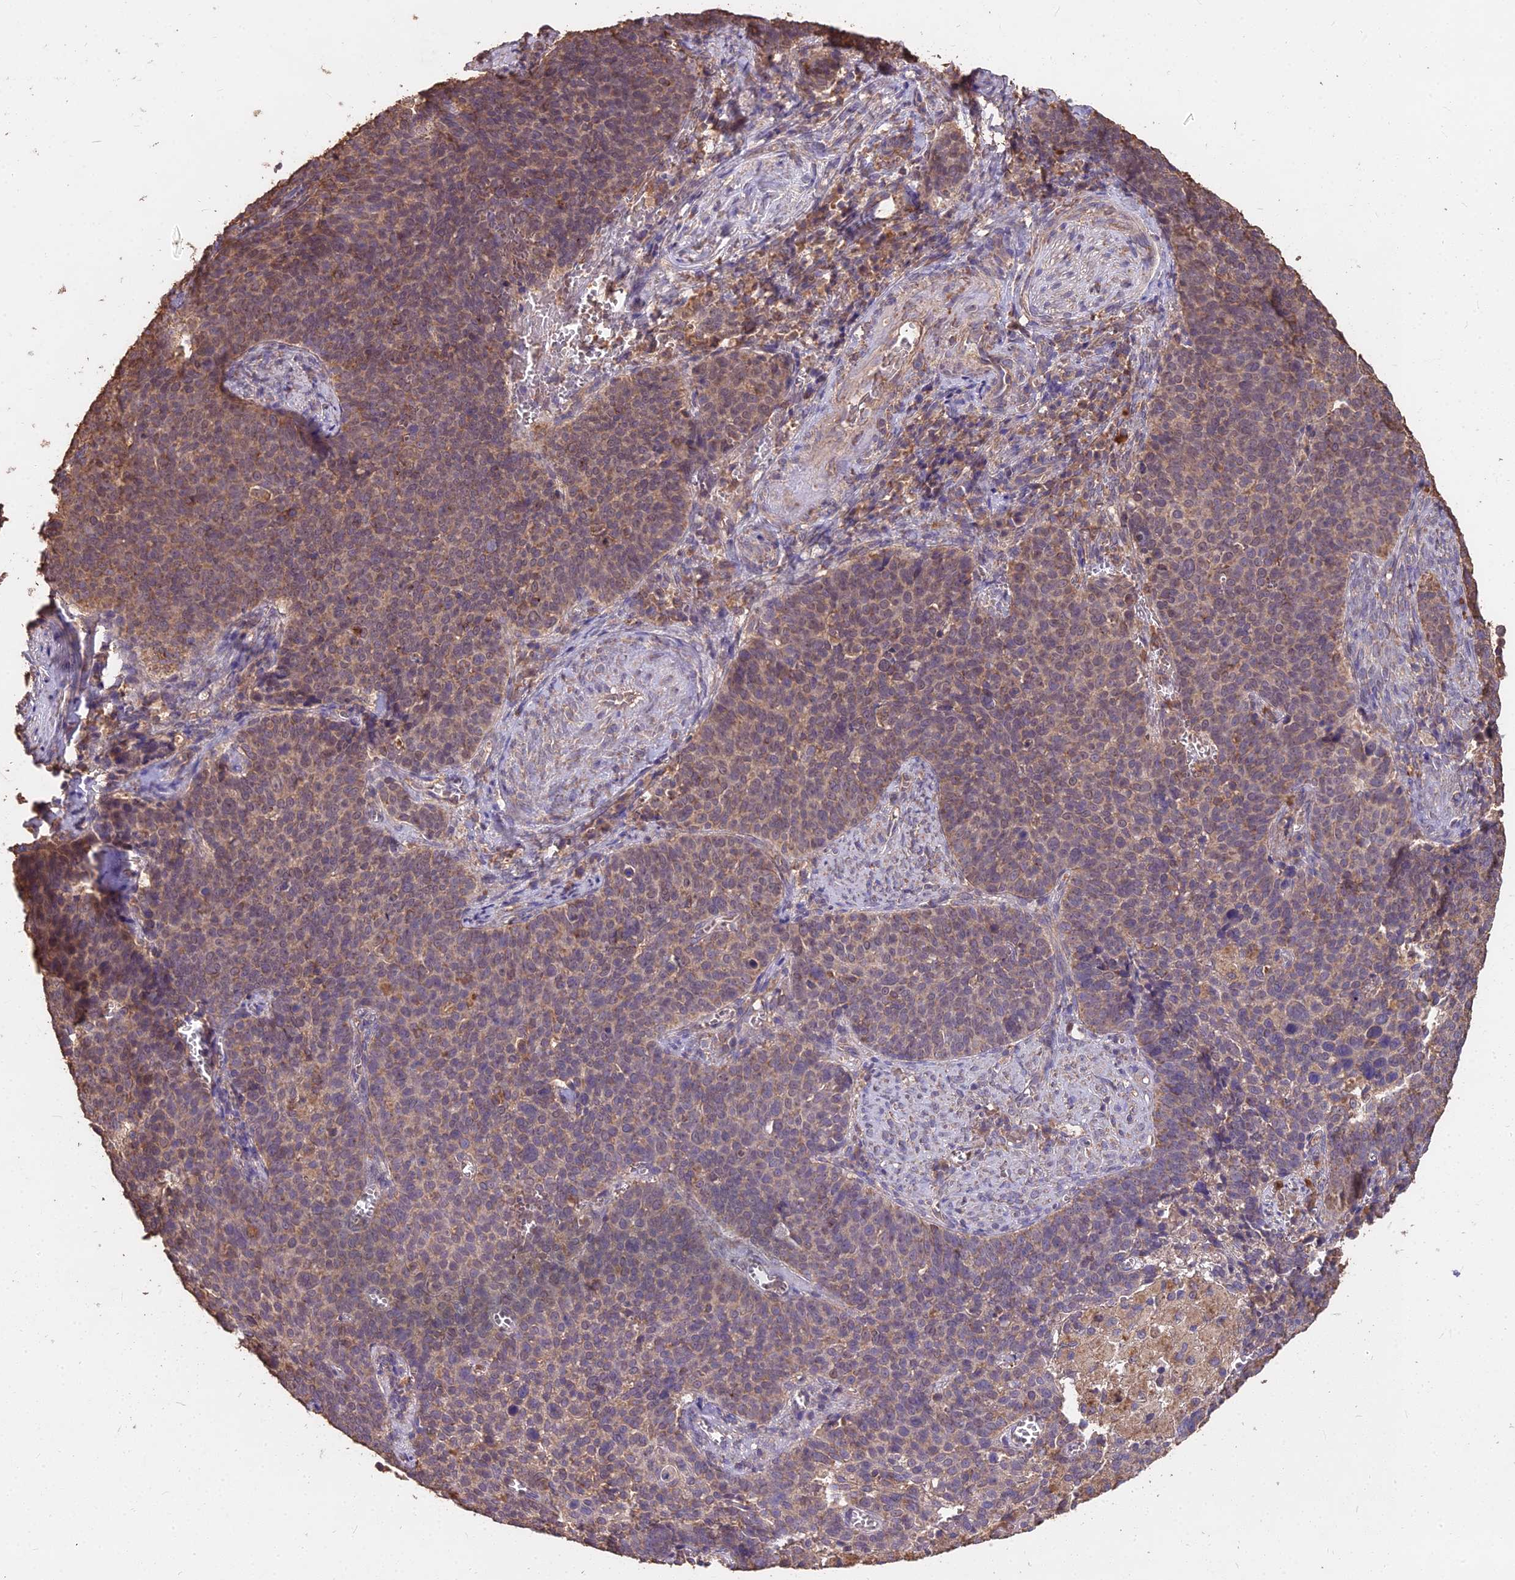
{"staining": {"intensity": "moderate", "quantity": "25%-75%", "location": "cytoplasmic/membranous"}, "tissue": "cervical cancer", "cell_type": "Tumor cells", "image_type": "cancer", "snomed": [{"axis": "morphology", "description": "Normal tissue, NOS"}, {"axis": "morphology", "description": "Squamous cell carcinoma, NOS"}, {"axis": "topography", "description": "Cervix"}], "caption": "IHC of squamous cell carcinoma (cervical) exhibits medium levels of moderate cytoplasmic/membranous positivity in about 25%-75% of tumor cells.", "gene": "CEMIP2", "patient": {"sex": "female", "age": 39}}